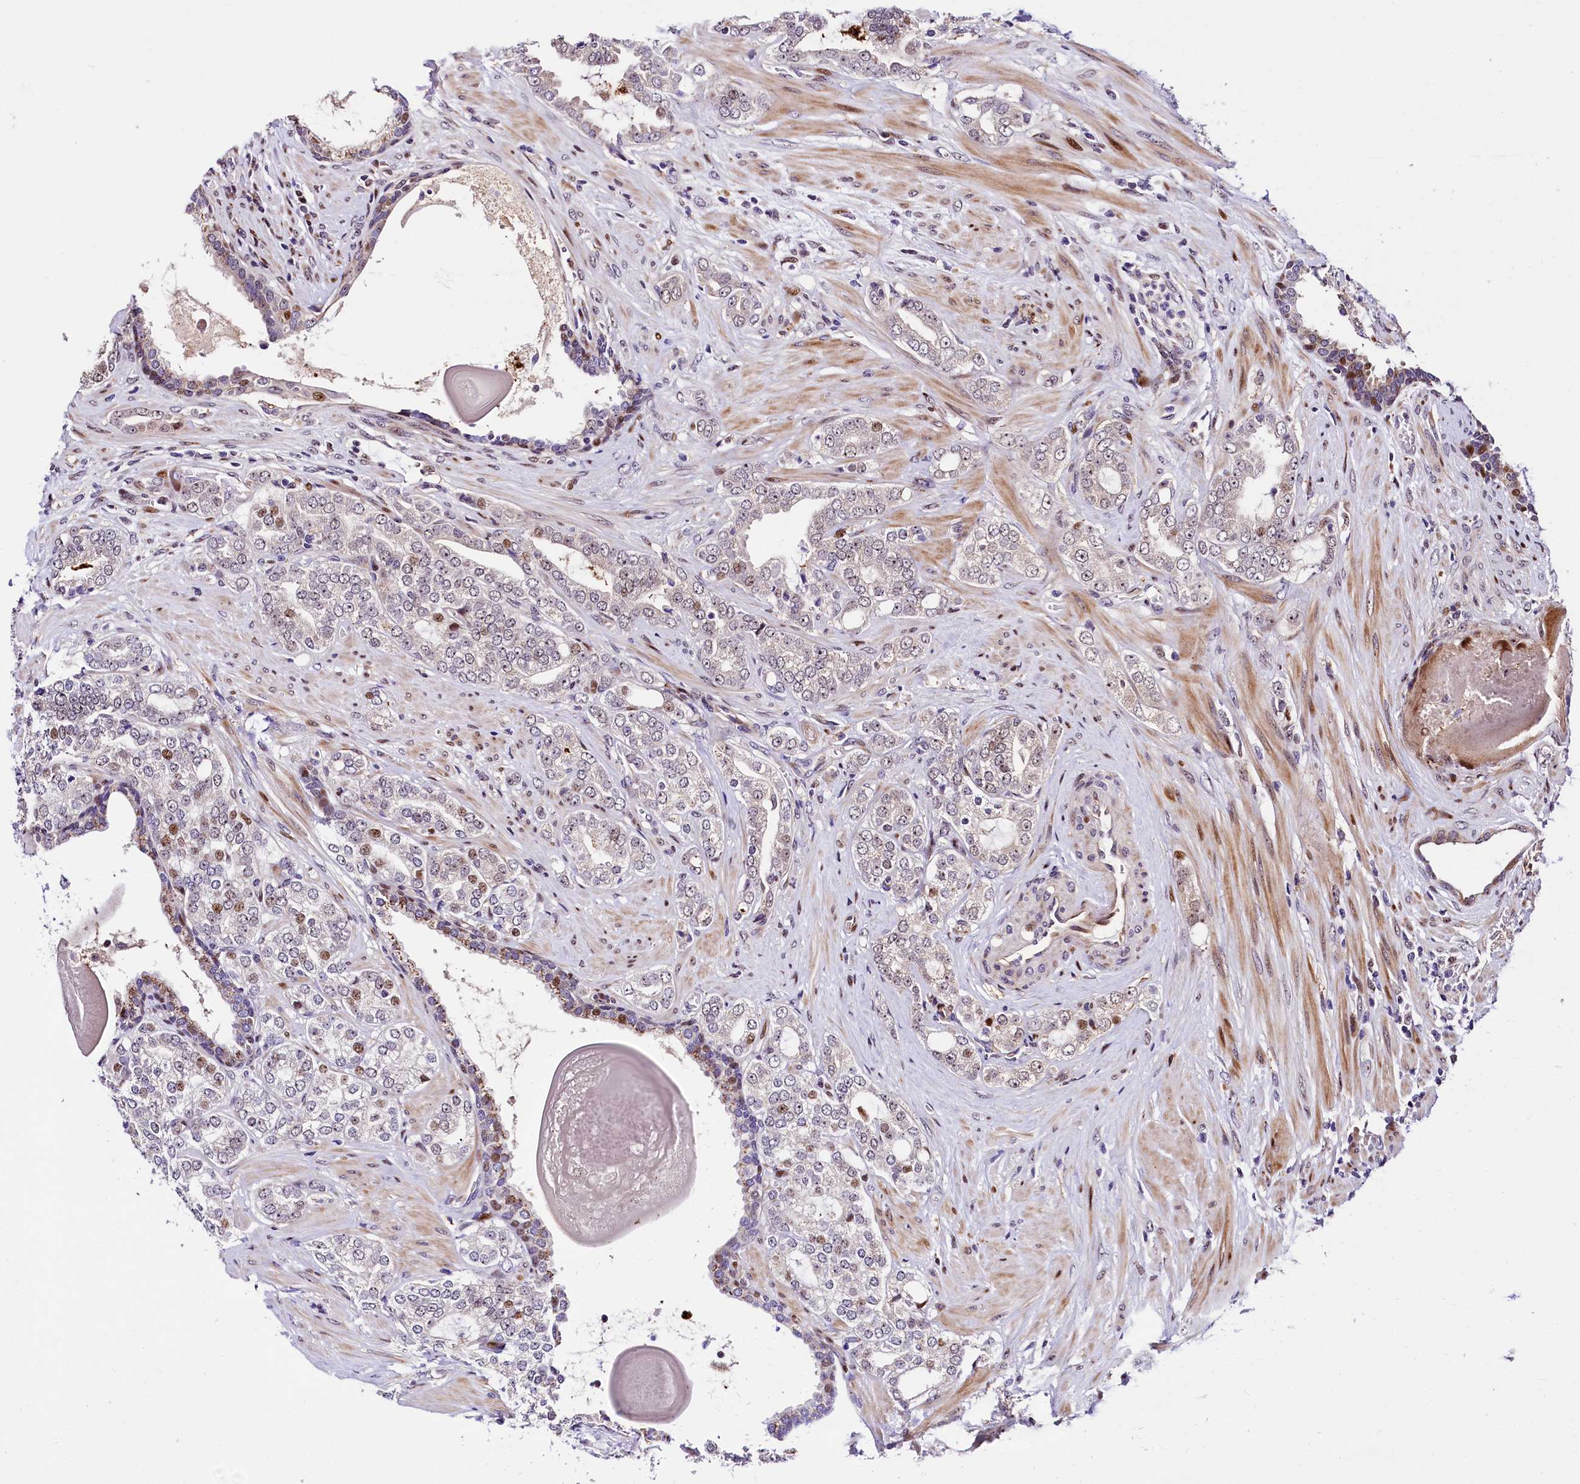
{"staining": {"intensity": "moderate", "quantity": "<25%", "location": "nuclear"}, "tissue": "prostate cancer", "cell_type": "Tumor cells", "image_type": "cancer", "snomed": [{"axis": "morphology", "description": "Adenocarcinoma, High grade"}, {"axis": "topography", "description": "Prostate"}], "caption": "Immunohistochemistry of prostate adenocarcinoma (high-grade) displays low levels of moderate nuclear positivity in approximately <25% of tumor cells.", "gene": "TRMT112", "patient": {"sex": "male", "age": 64}}